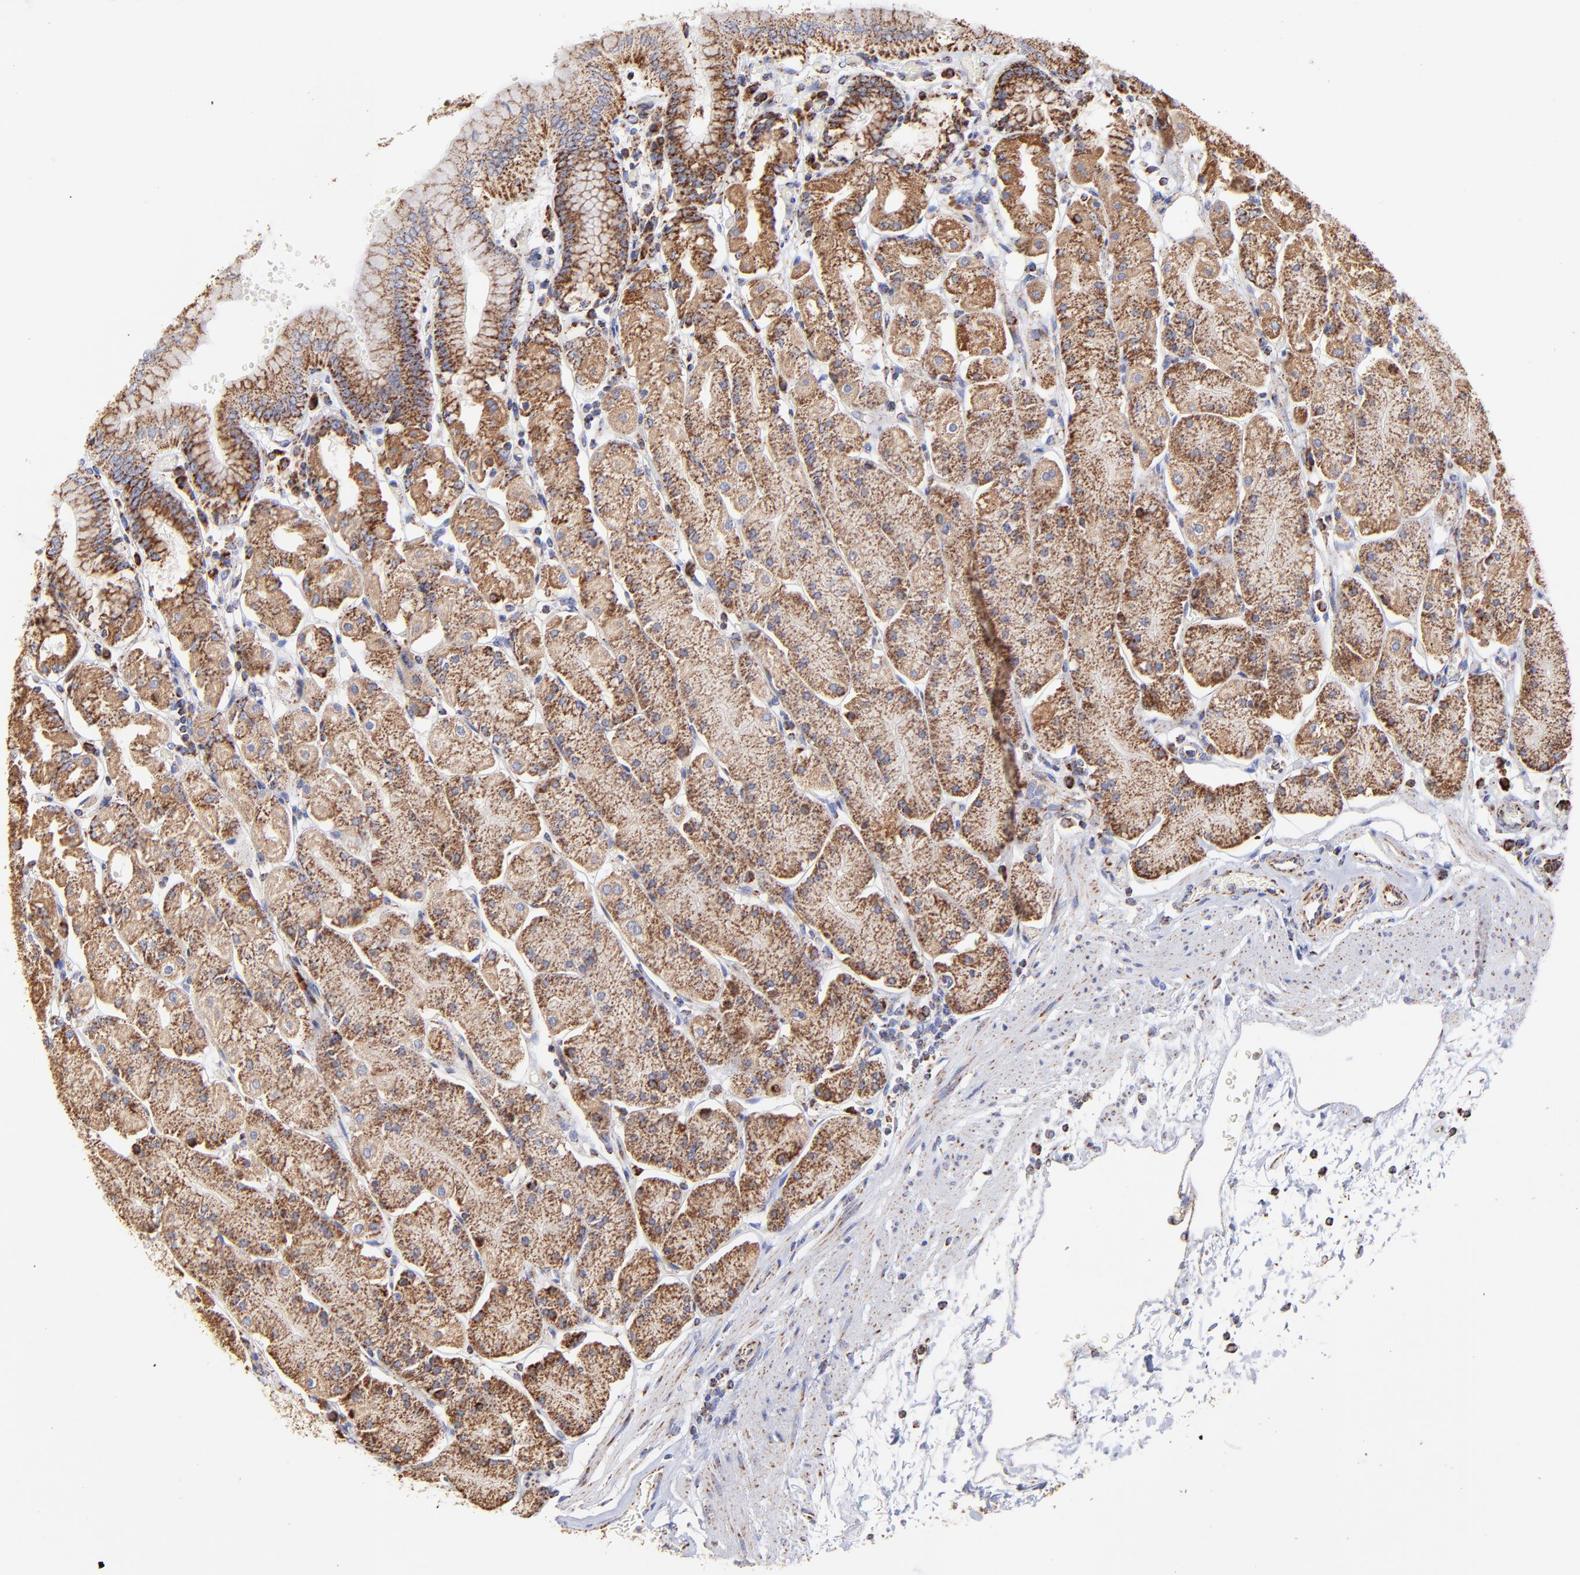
{"staining": {"intensity": "moderate", "quantity": "25%-75%", "location": "cytoplasmic/membranous"}, "tissue": "stomach", "cell_type": "Glandular cells", "image_type": "normal", "snomed": [{"axis": "morphology", "description": "Normal tissue, NOS"}, {"axis": "topography", "description": "Stomach, upper"}, {"axis": "topography", "description": "Stomach"}], "caption": "Stomach stained for a protein shows moderate cytoplasmic/membranous positivity in glandular cells. (brown staining indicates protein expression, while blue staining denotes nuclei).", "gene": "ECH1", "patient": {"sex": "male", "age": 76}}